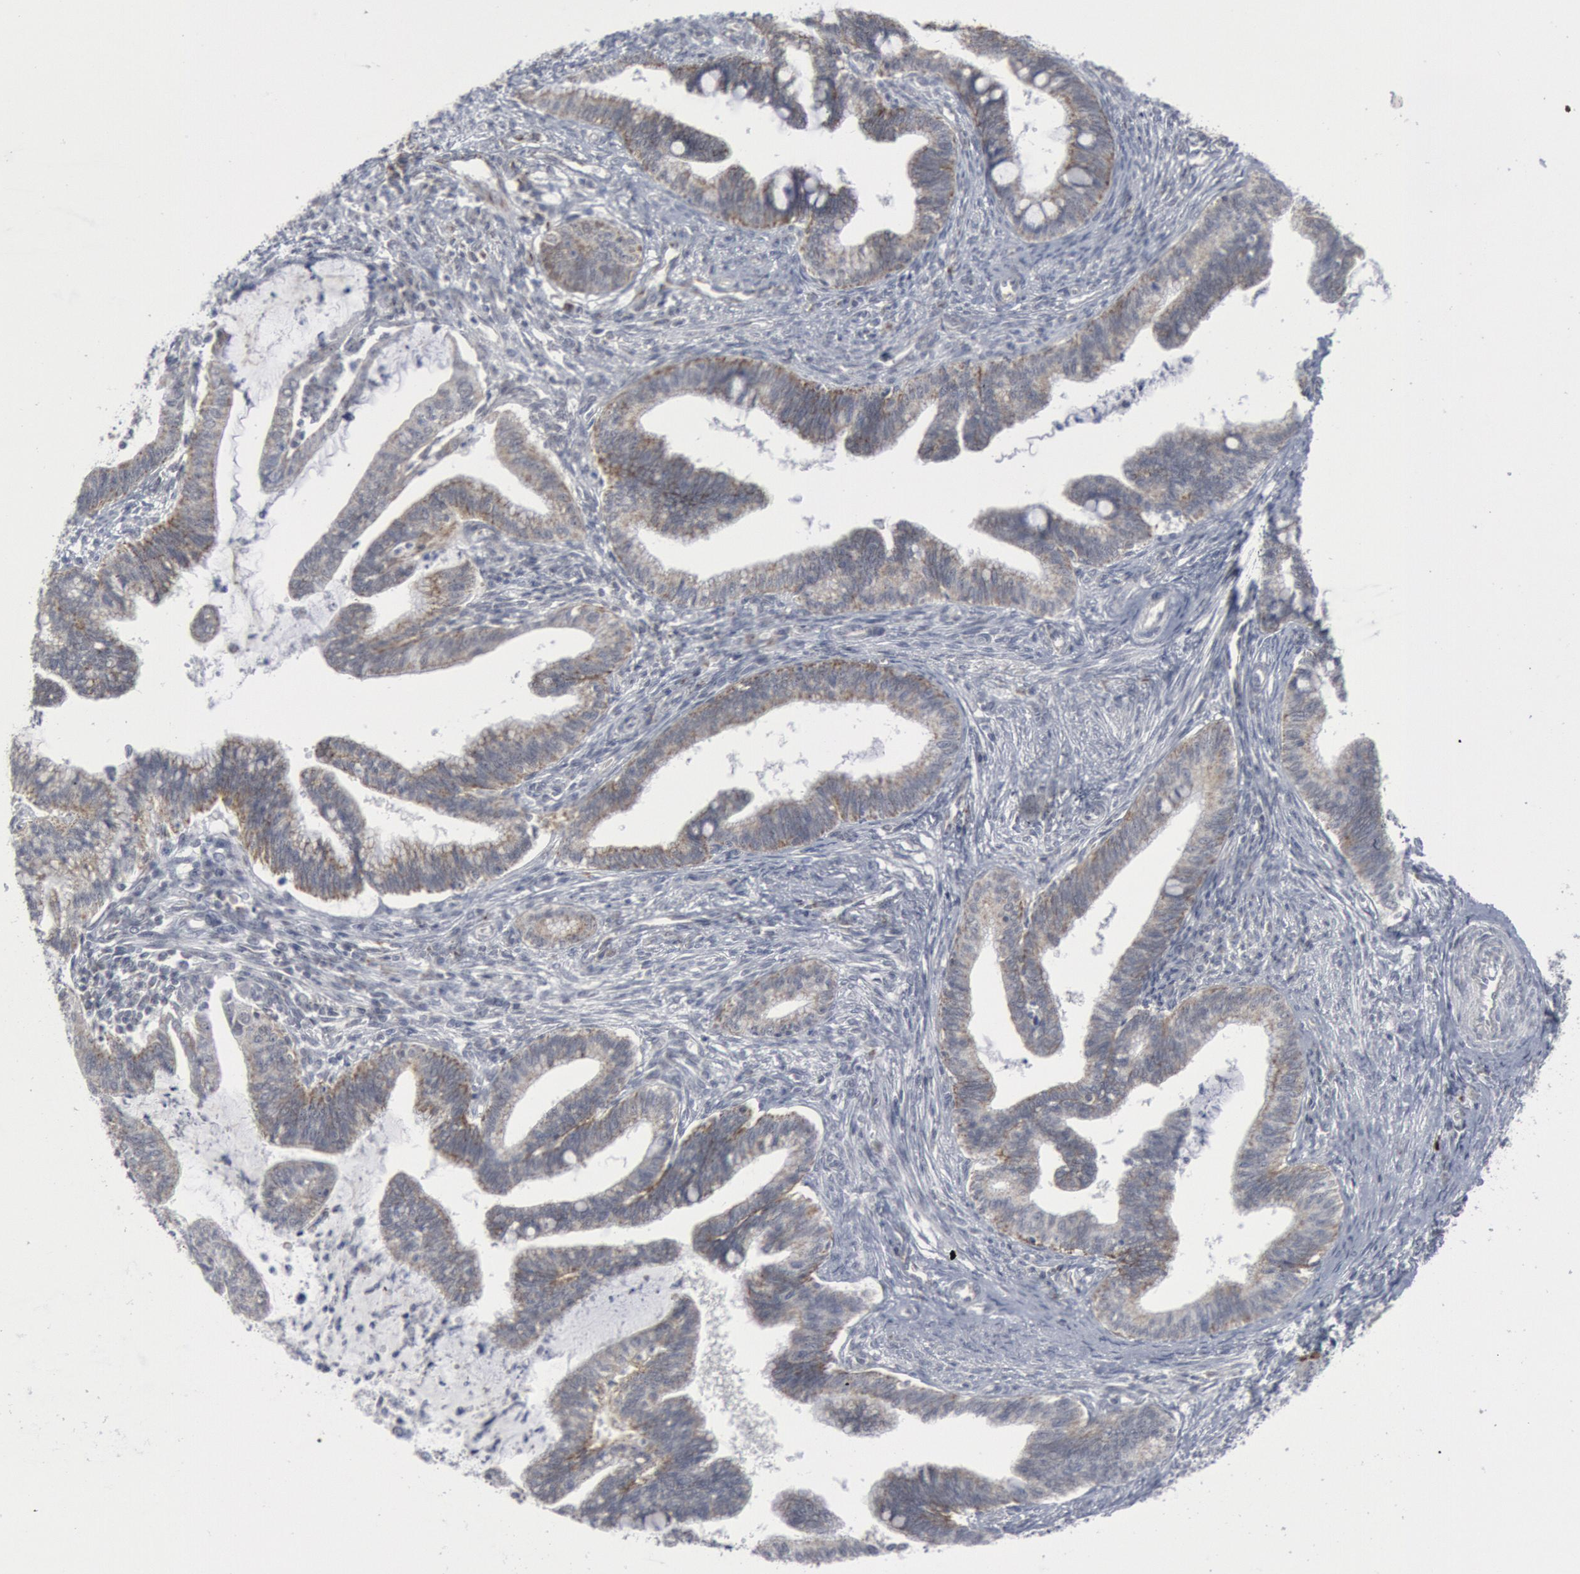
{"staining": {"intensity": "weak", "quantity": "<25%", "location": "cytoplasmic/membranous"}, "tissue": "cervical cancer", "cell_type": "Tumor cells", "image_type": "cancer", "snomed": [{"axis": "morphology", "description": "Adenocarcinoma, NOS"}, {"axis": "topography", "description": "Cervix"}], "caption": "Protein analysis of adenocarcinoma (cervical) exhibits no significant expression in tumor cells. The staining is performed using DAB brown chromogen with nuclei counter-stained in using hematoxylin.", "gene": "CASP9", "patient": {"sex": "female", "age": 36}}